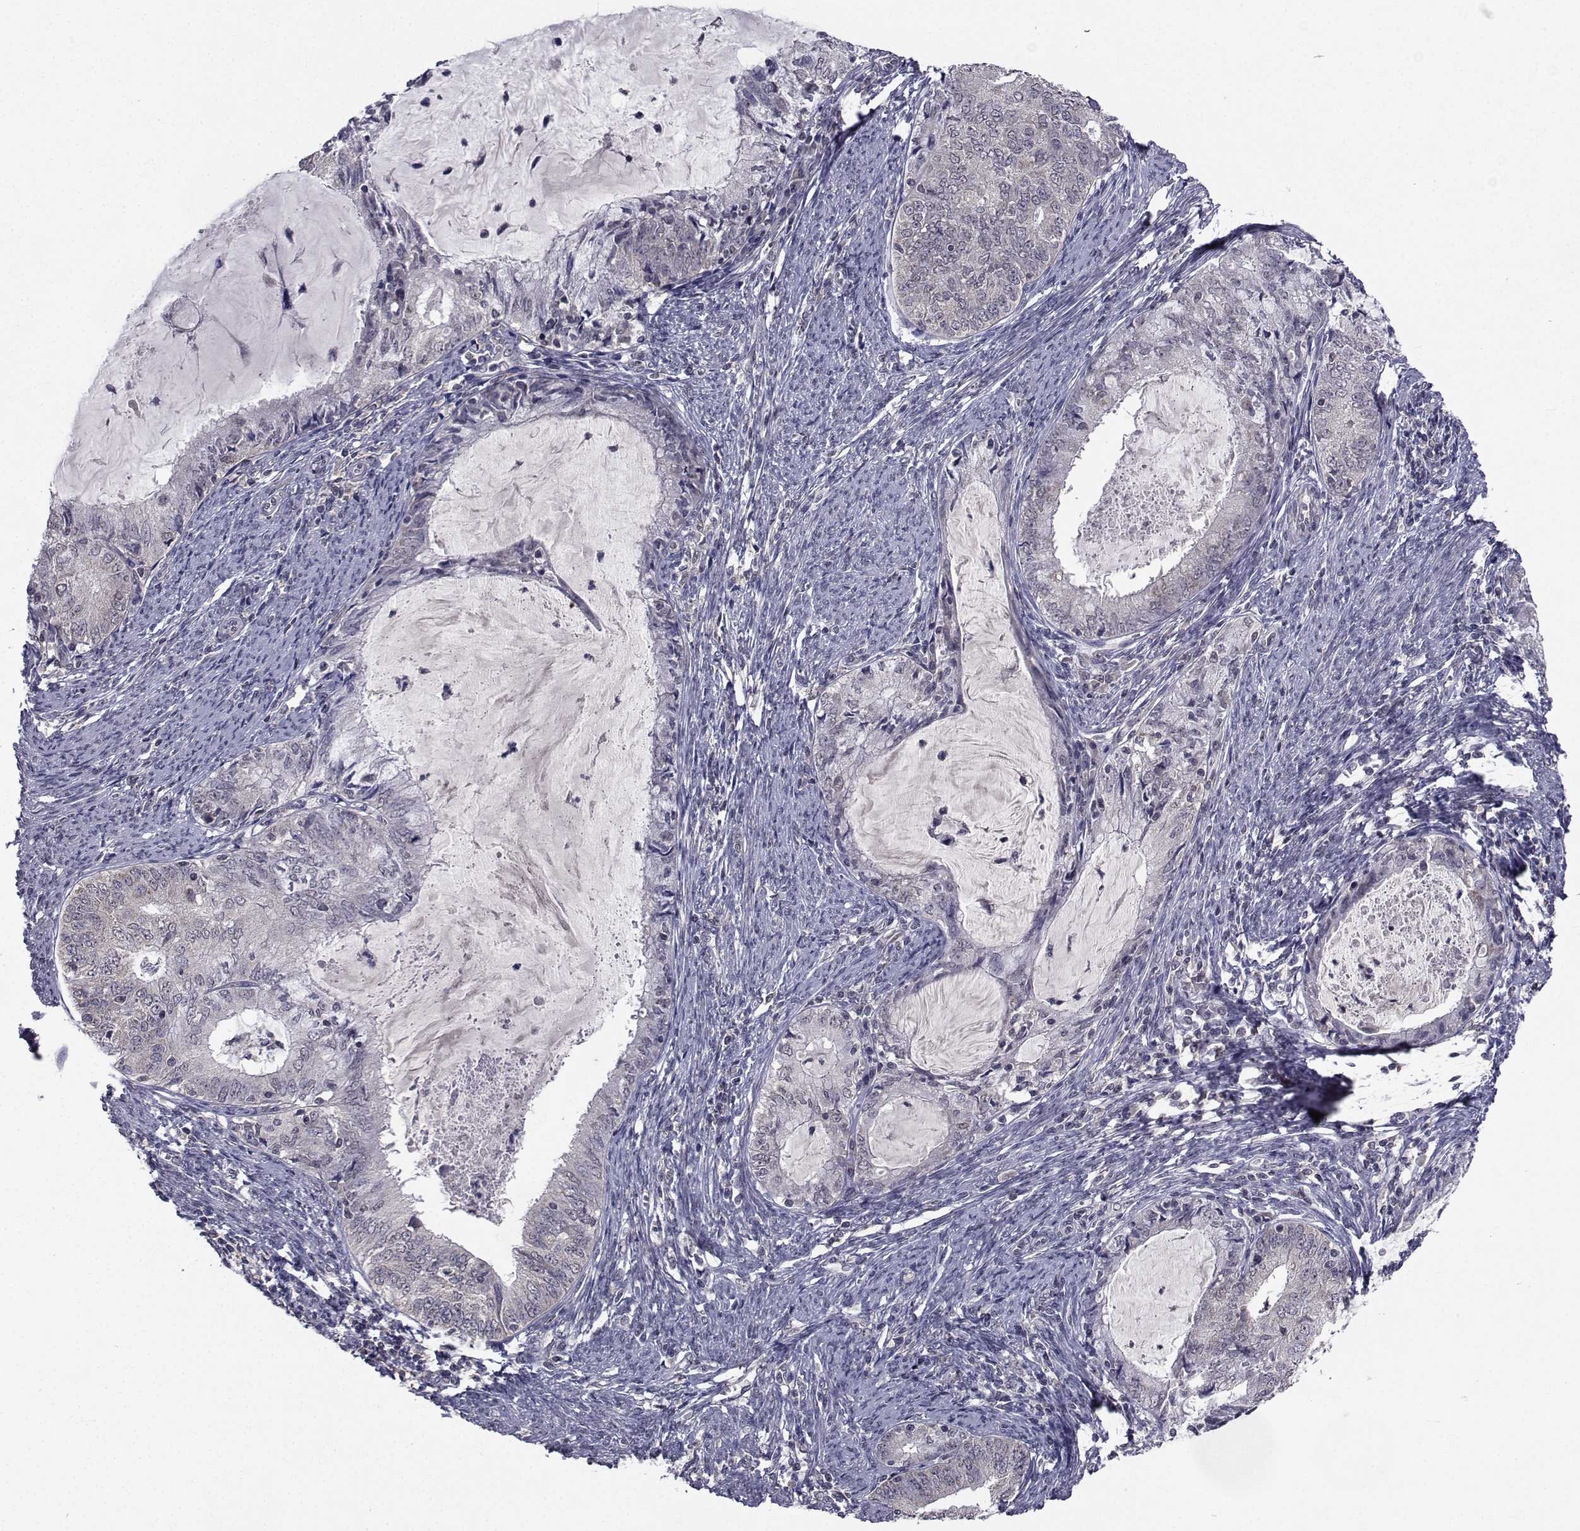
{"staining": {"intensity": "negative", "quantity": "none", "location": "none"}, "tissue": "endometrial cancer", "cell_type": "Tumor cells", "image_type": "cancer", "snomed": [{"axis": "morphology", "description": "Adenocarcinoma, NOS"}, {"axis": "topography", "description": "Endometrium"}], "caption": "Human endometrial cancer (adenocarcinoma) stained for a protein using immunohistochemistry reveals no expression in tumor cells.", "gene": "CYP2S1", "patient": {"sex": "female", "age": 57}}